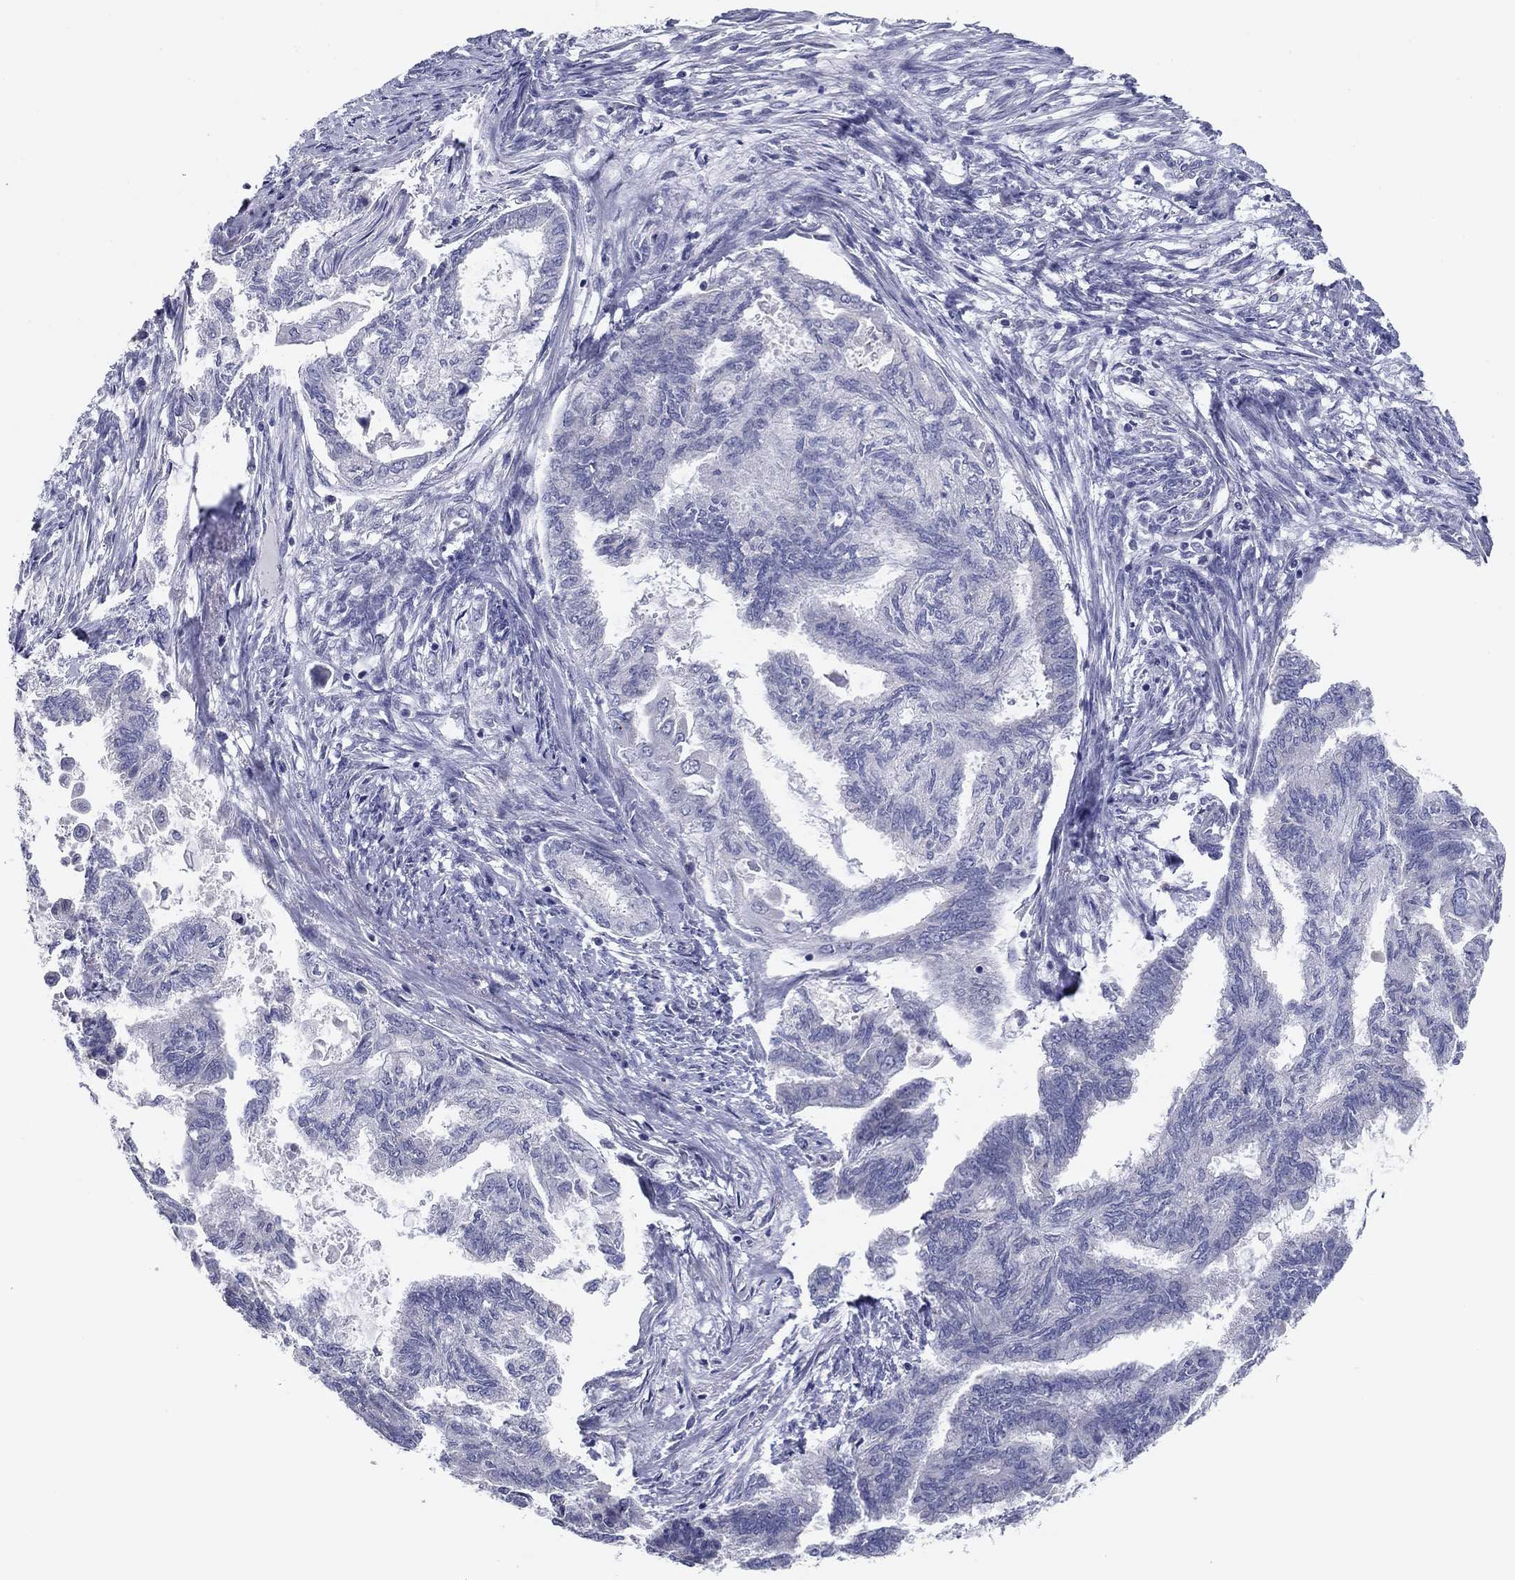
{"staining": {"intensity": "negative", "quantity": "none", "location": "none"}, "tissue": "endometrial cancer", "cell_type": "Tumor cells", "image_type": "cancer", "snomed": [{"axis": "morphology", "description": "Adenocarcinoma, NOS"}, {"axis": "topography", "description": "Endometrium"}], "caption": "Human endometrial cancer stained for a protein using immunohistochemistry (IHC) displays no positivity in tumor cells.", "gene": "GRK7", "patient": {"sex": "female", "age": 86}}